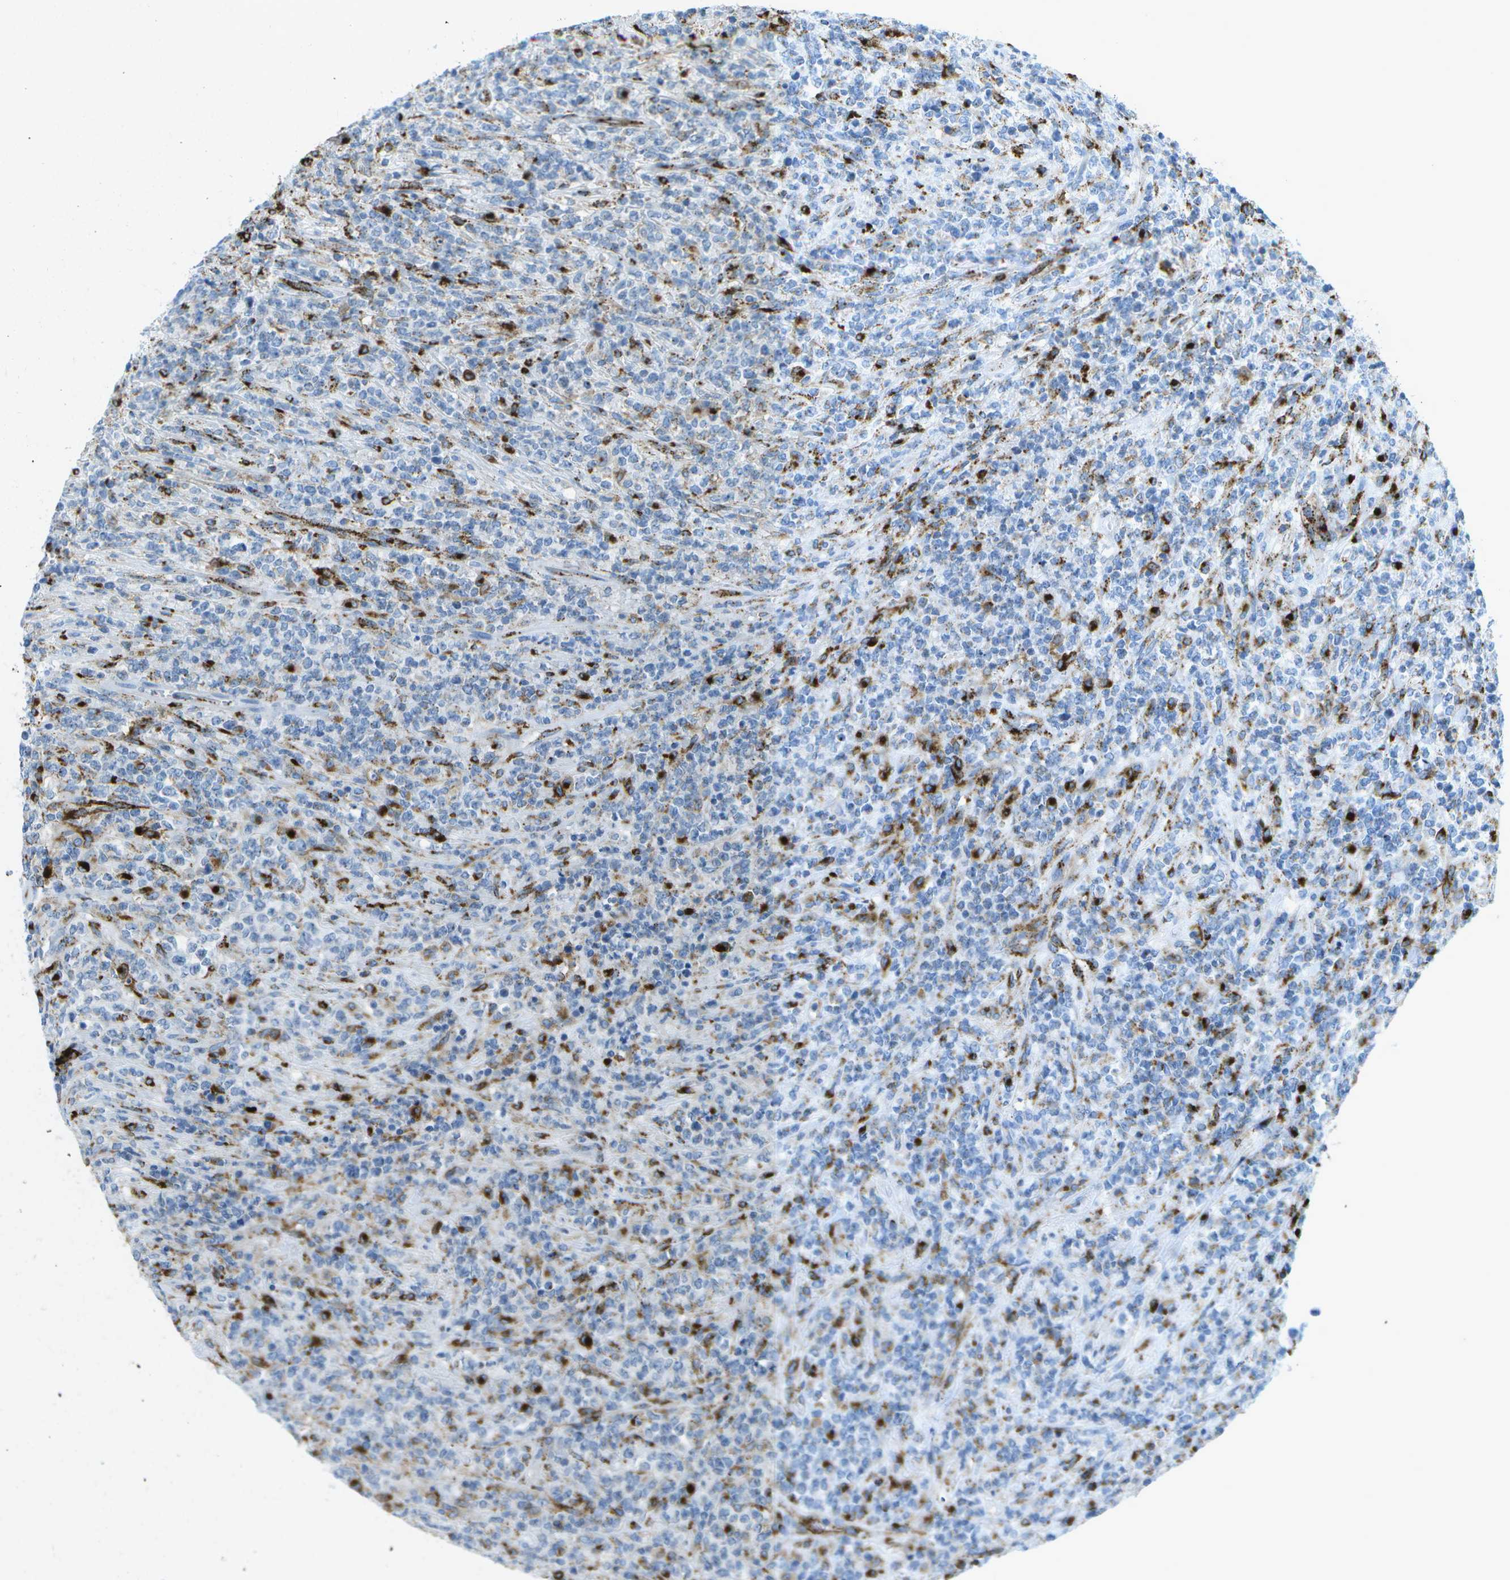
{"staining": {"intensity": "strong", "quantity": "25%-75%", "location": "cytoplasmic/membranous"}, "tissue": "lymphoma", "cell_type": "Tumor cells", "image_type": "cancer", "snomed": [{"axis": "morphology", "description": "Malignant lymphoma, non-Hodgkin's type, High grade"}, {"axis": "topography", "description": "Soft tissue"}], "caption": "Immunohistochemistry (DAB) staining of high-grade malignant lymphoma, non-Hodgkin's type demonstrates strong cytoplasmic/membranous protein positivity in approximately 25%-75% of tumor cells.", "gene": "PRCP", "patient": {"sex": "male", "age": 18}}